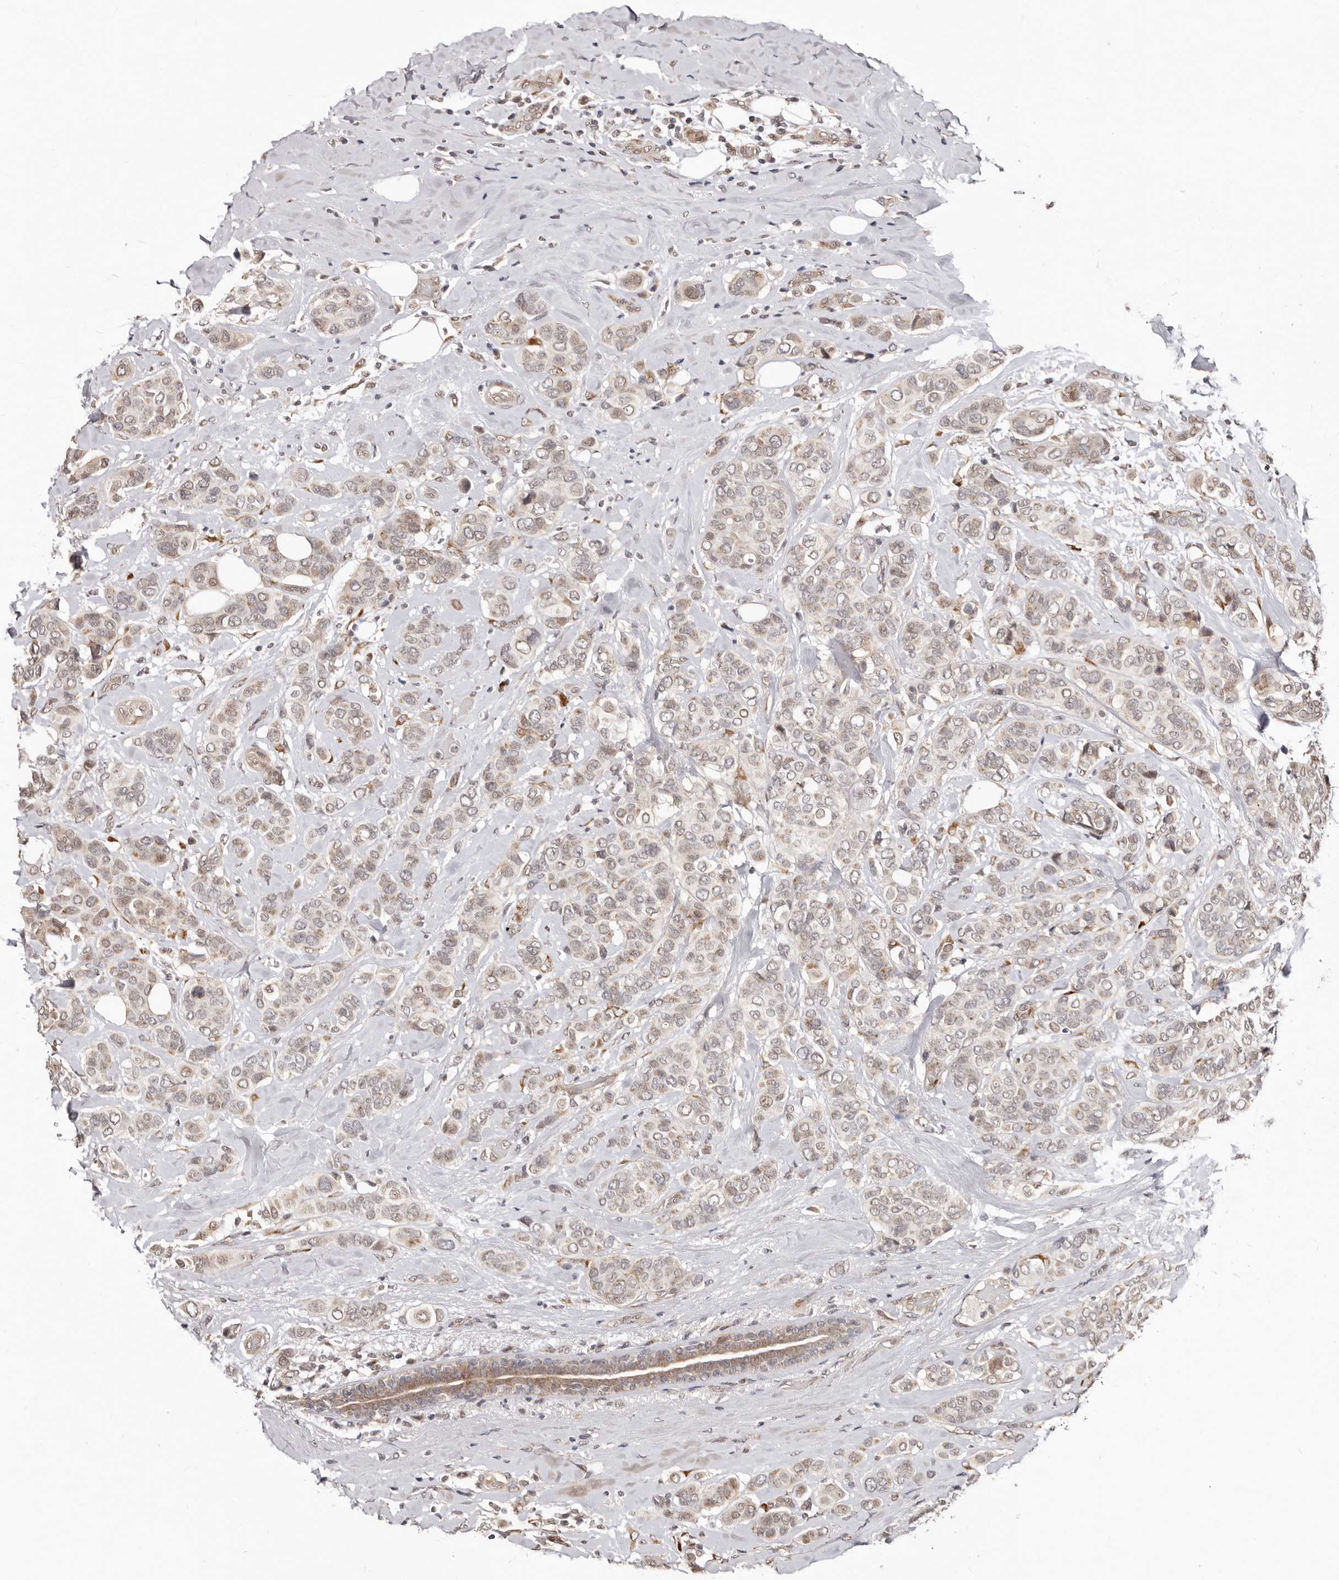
{"staining": {"intensity": "weak", "quantity": ">75%", "location": "cytoplasmic/membranous,nuclear"}, "tissue": "breast cancer", "cell_type": "Tumor cells", "image_type": "cancer", "snomed": [{"axis": "morphology", "description": "Lobular carcinoma"}, {"axis": "topography", "description": "Breast"}], "caption": "Lobular carcinoma (breast) stained with a protein marker shows weak staining in tumor cells.", "gene": "SRCAP", "patient": {"sex": "female", "age": 51}}